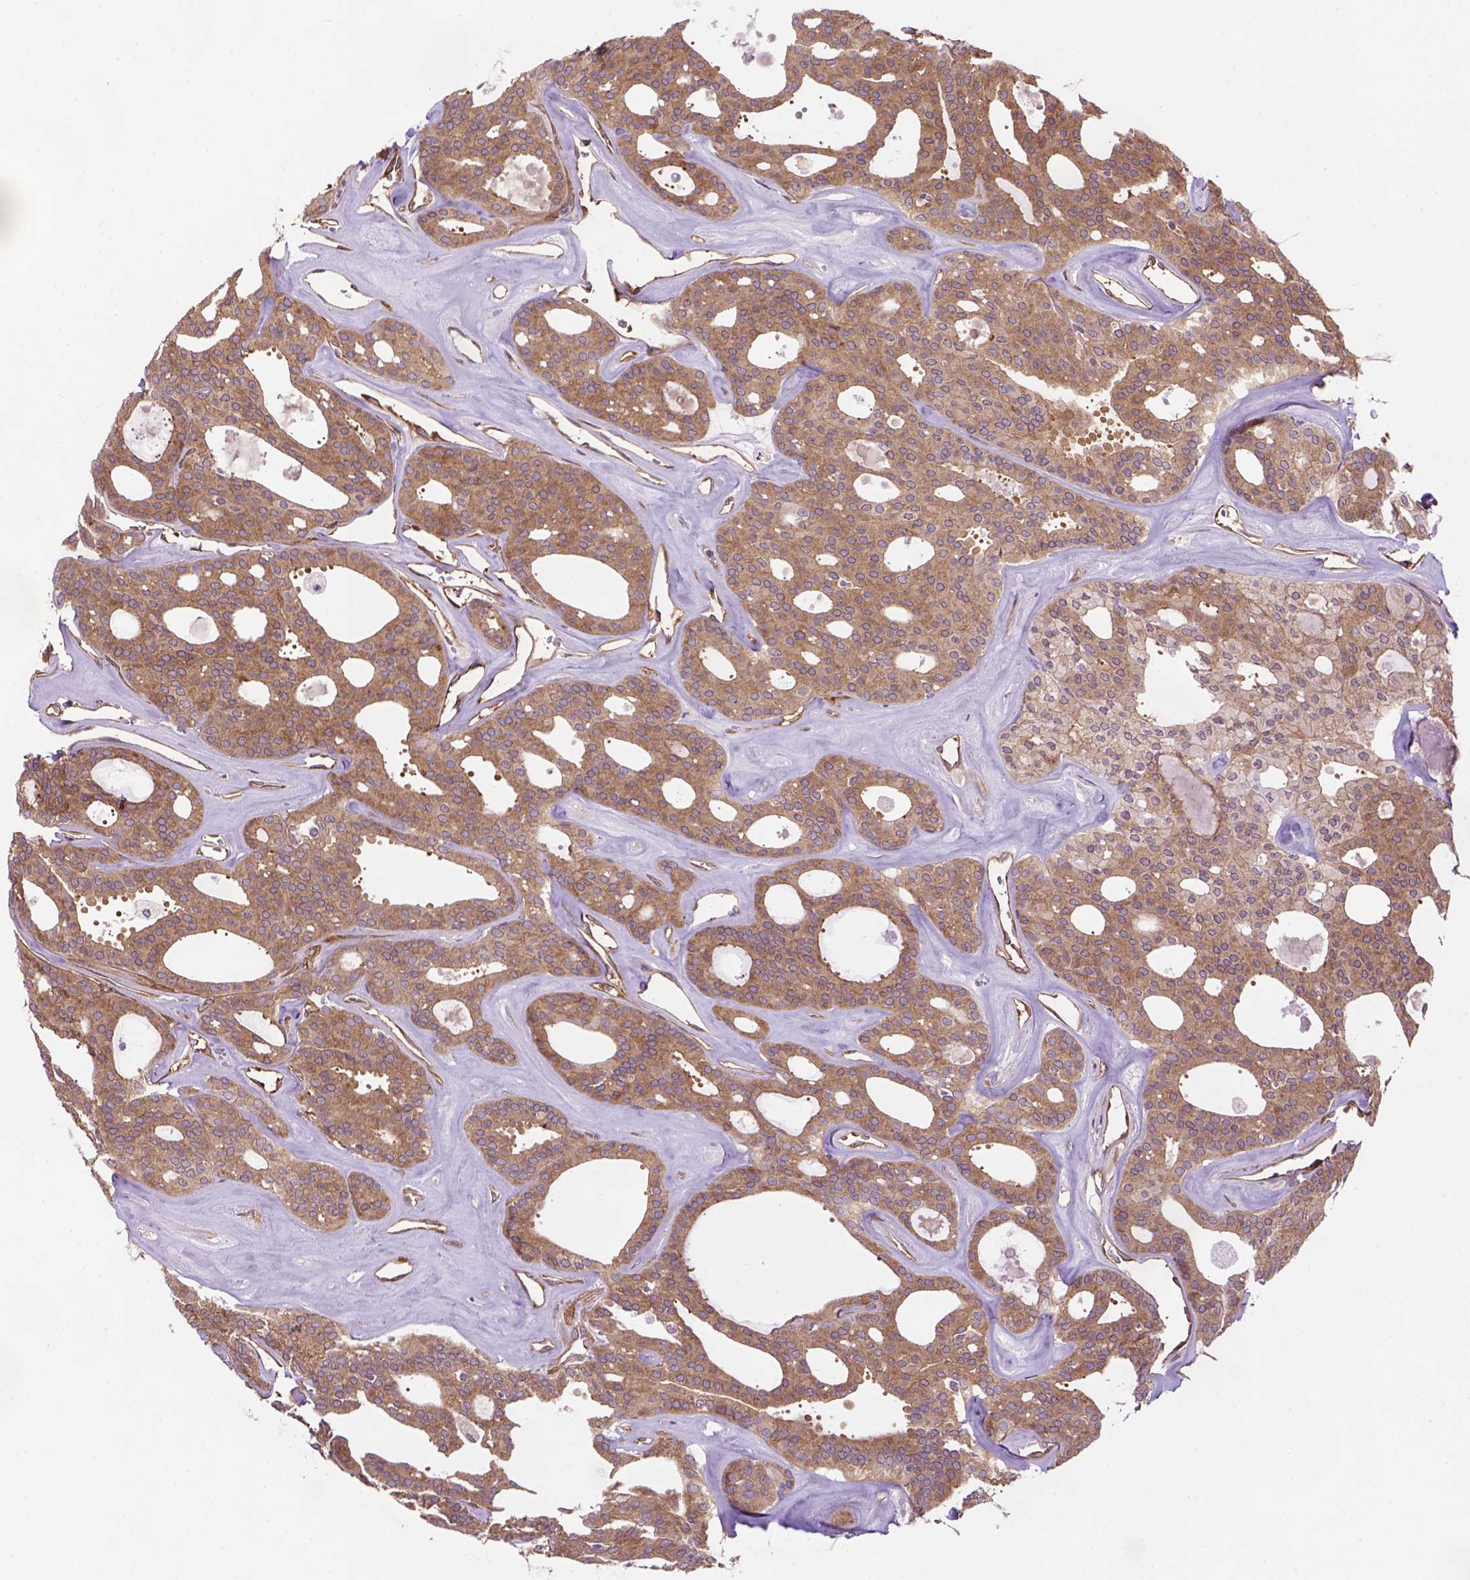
{"staining": {"intensity": "moderate", "quantity": ">75%", "location": "cytoplasmic/membranous"}, "tissue": "thyroid cancer", "cell_type": "Tumor cells", "image_type": "cancer", "snomed": [{"axis": "morphology", "description": "Follicular adenoma carcinoma, NOS"}, {"axis": "topography", "description": "Thyroid gland"}], "caption": "Thyroid follicular adenoma carcinoma tissue demonstrates moderate cytoplasmic/membranous staining in about >75% of tumor cells", "gene": "CASKIN2", "patient": {"sex": "male", "age": 75}}